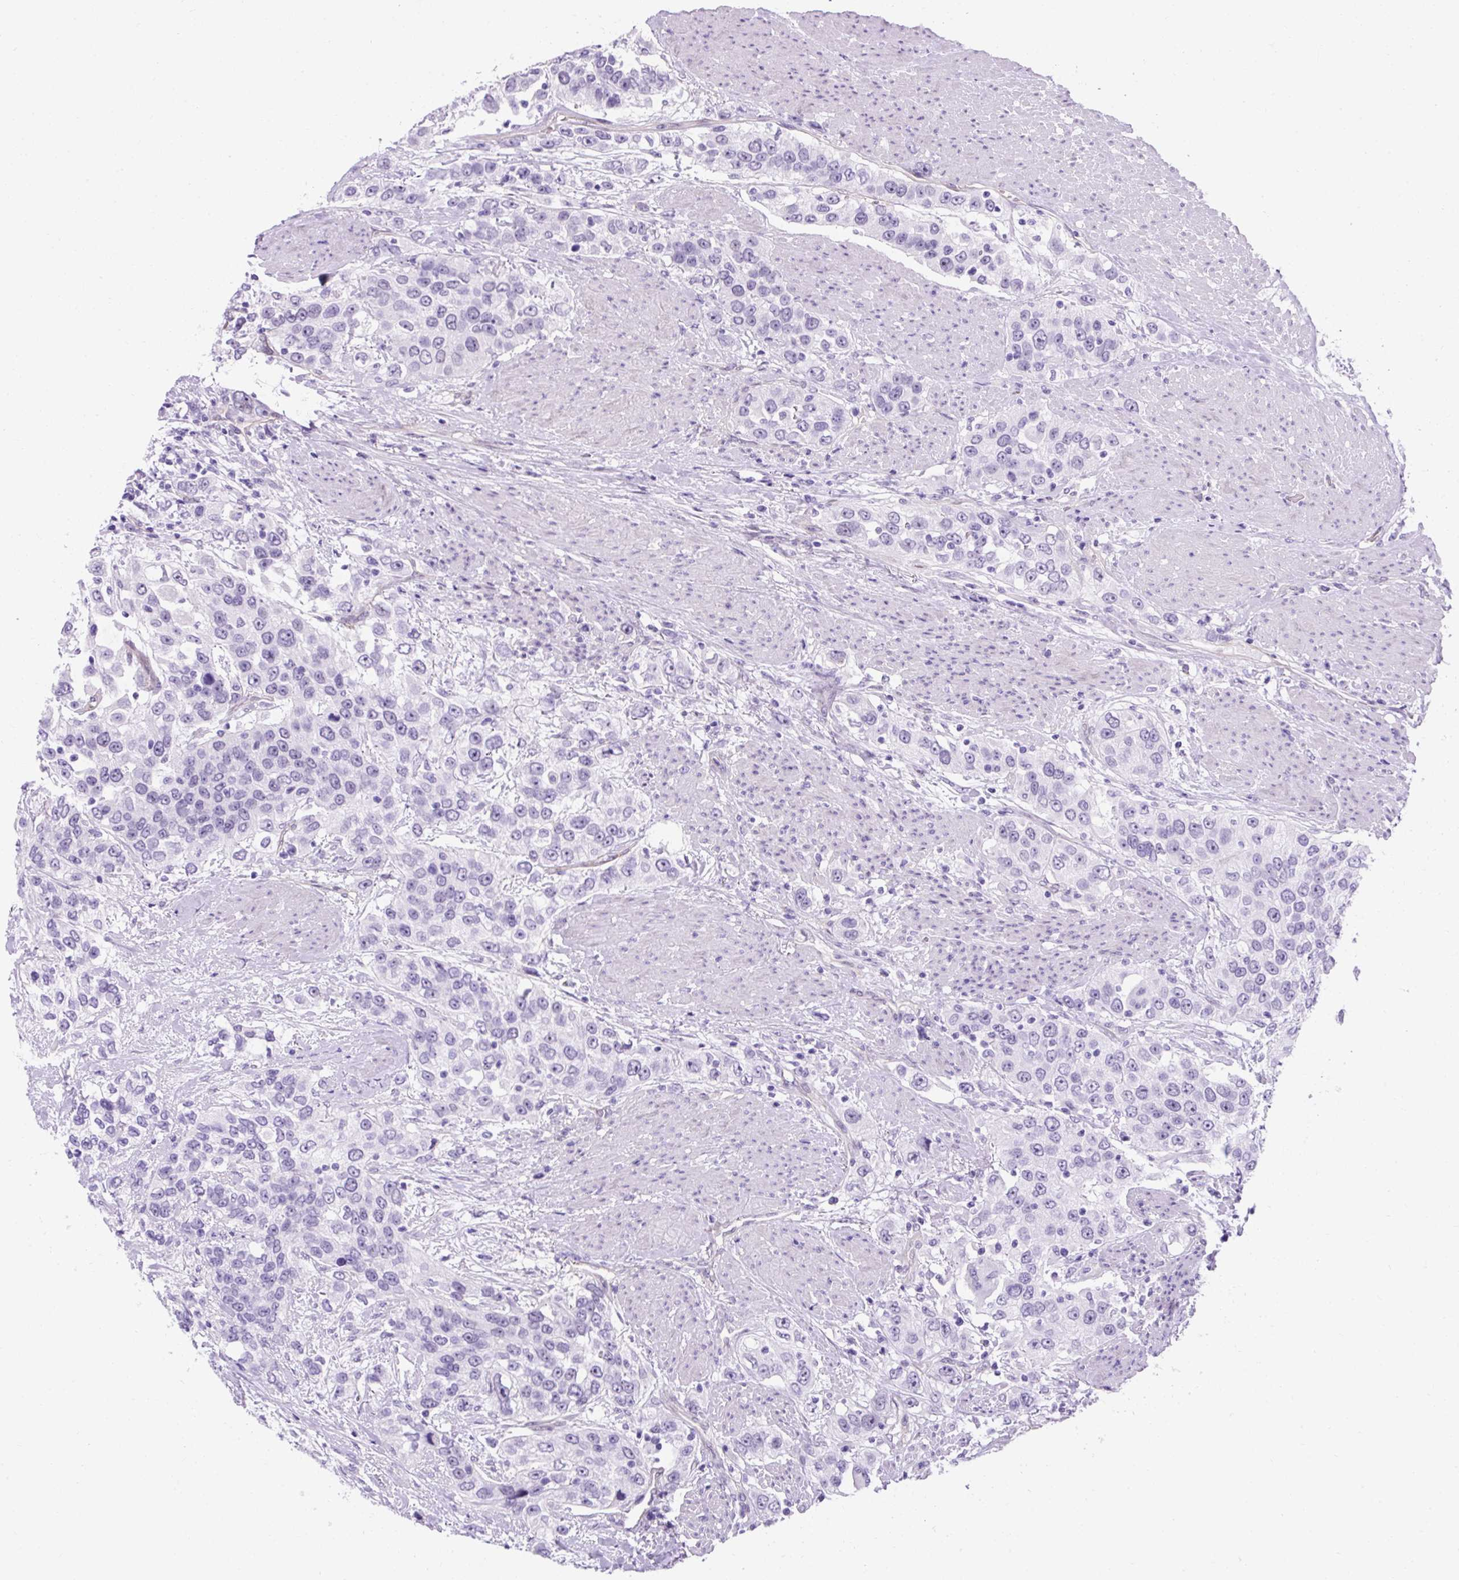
{"staining": {"intensity": "negative", "quantity": "none", "location": "none"}, "tissue": "urothelial cancer", "cell_type": "Tumor cells", "image_type": "cancer", "snomed": [{"axis": "morphology", "description": "Urothelial carcinoma, High grade"}, {"axis": "topography", "description": "Urinary bladder"}], "caption": "Protein analysis of urothelial carcinoma (high-grade) reveals no significant staining in tumor cells.", "gene": "KRT12", "patient": {"sex": "female", "age": 80}}